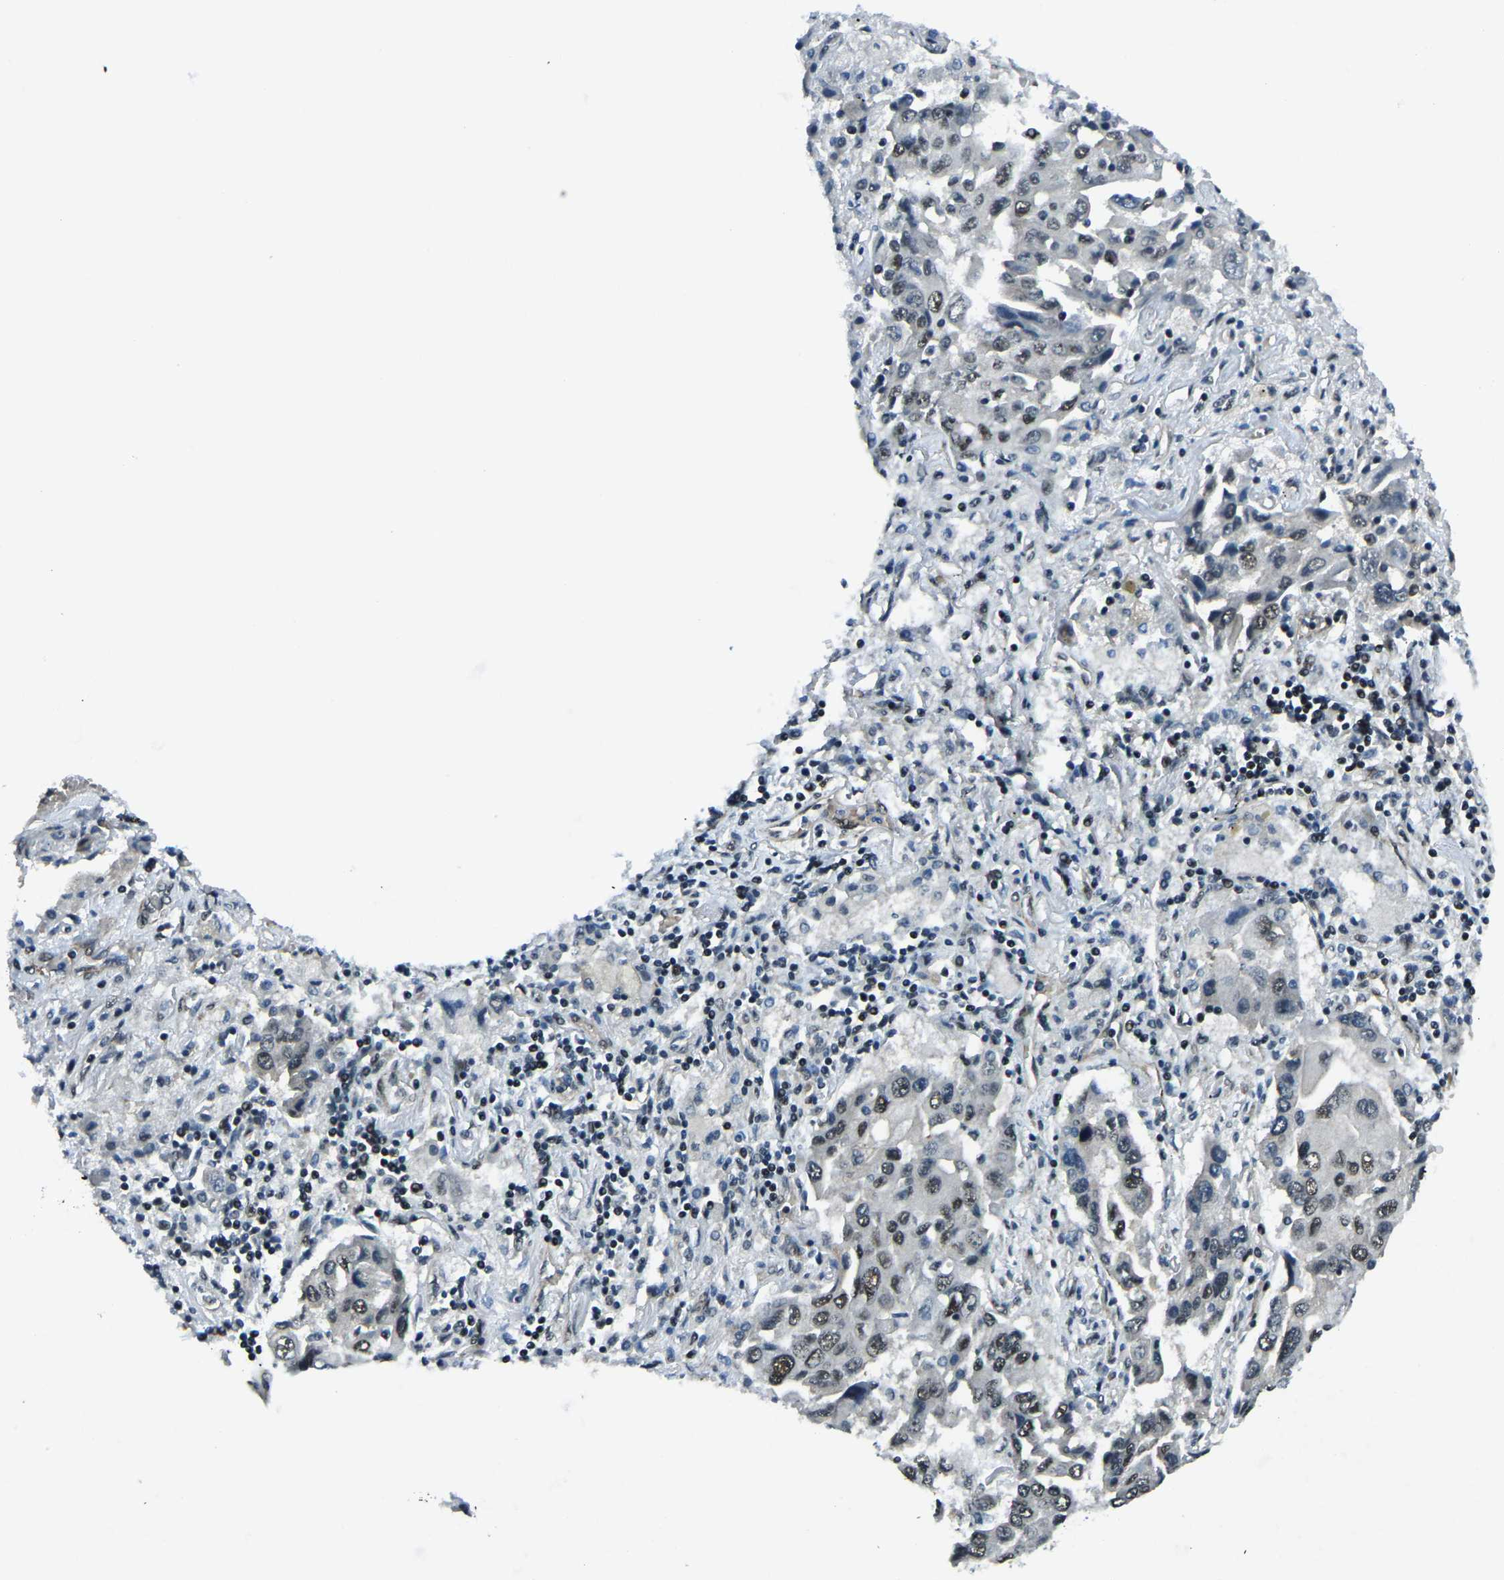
{"staining": {"intensity": "moderate", "quantity": "25%-75%", "location": "nuclear"}, "tissue": "lung cancer", "cell_type": "Tumor cells", "image_type": "cancer", "snomed": [{"axis": "morphology", "description": "Adenocarcinoma, NOS"}, {"axis": "topography", "description": "Lung"}], "caption": "DAB (3,3'-diaminobenzidine) immunohistochemical staining of lung cancer displays moderate nuclear protein expression in about 25%-75% of tumor cells.", "gene": "PRCC", "patient": {"sex": "female", "age": 65}}